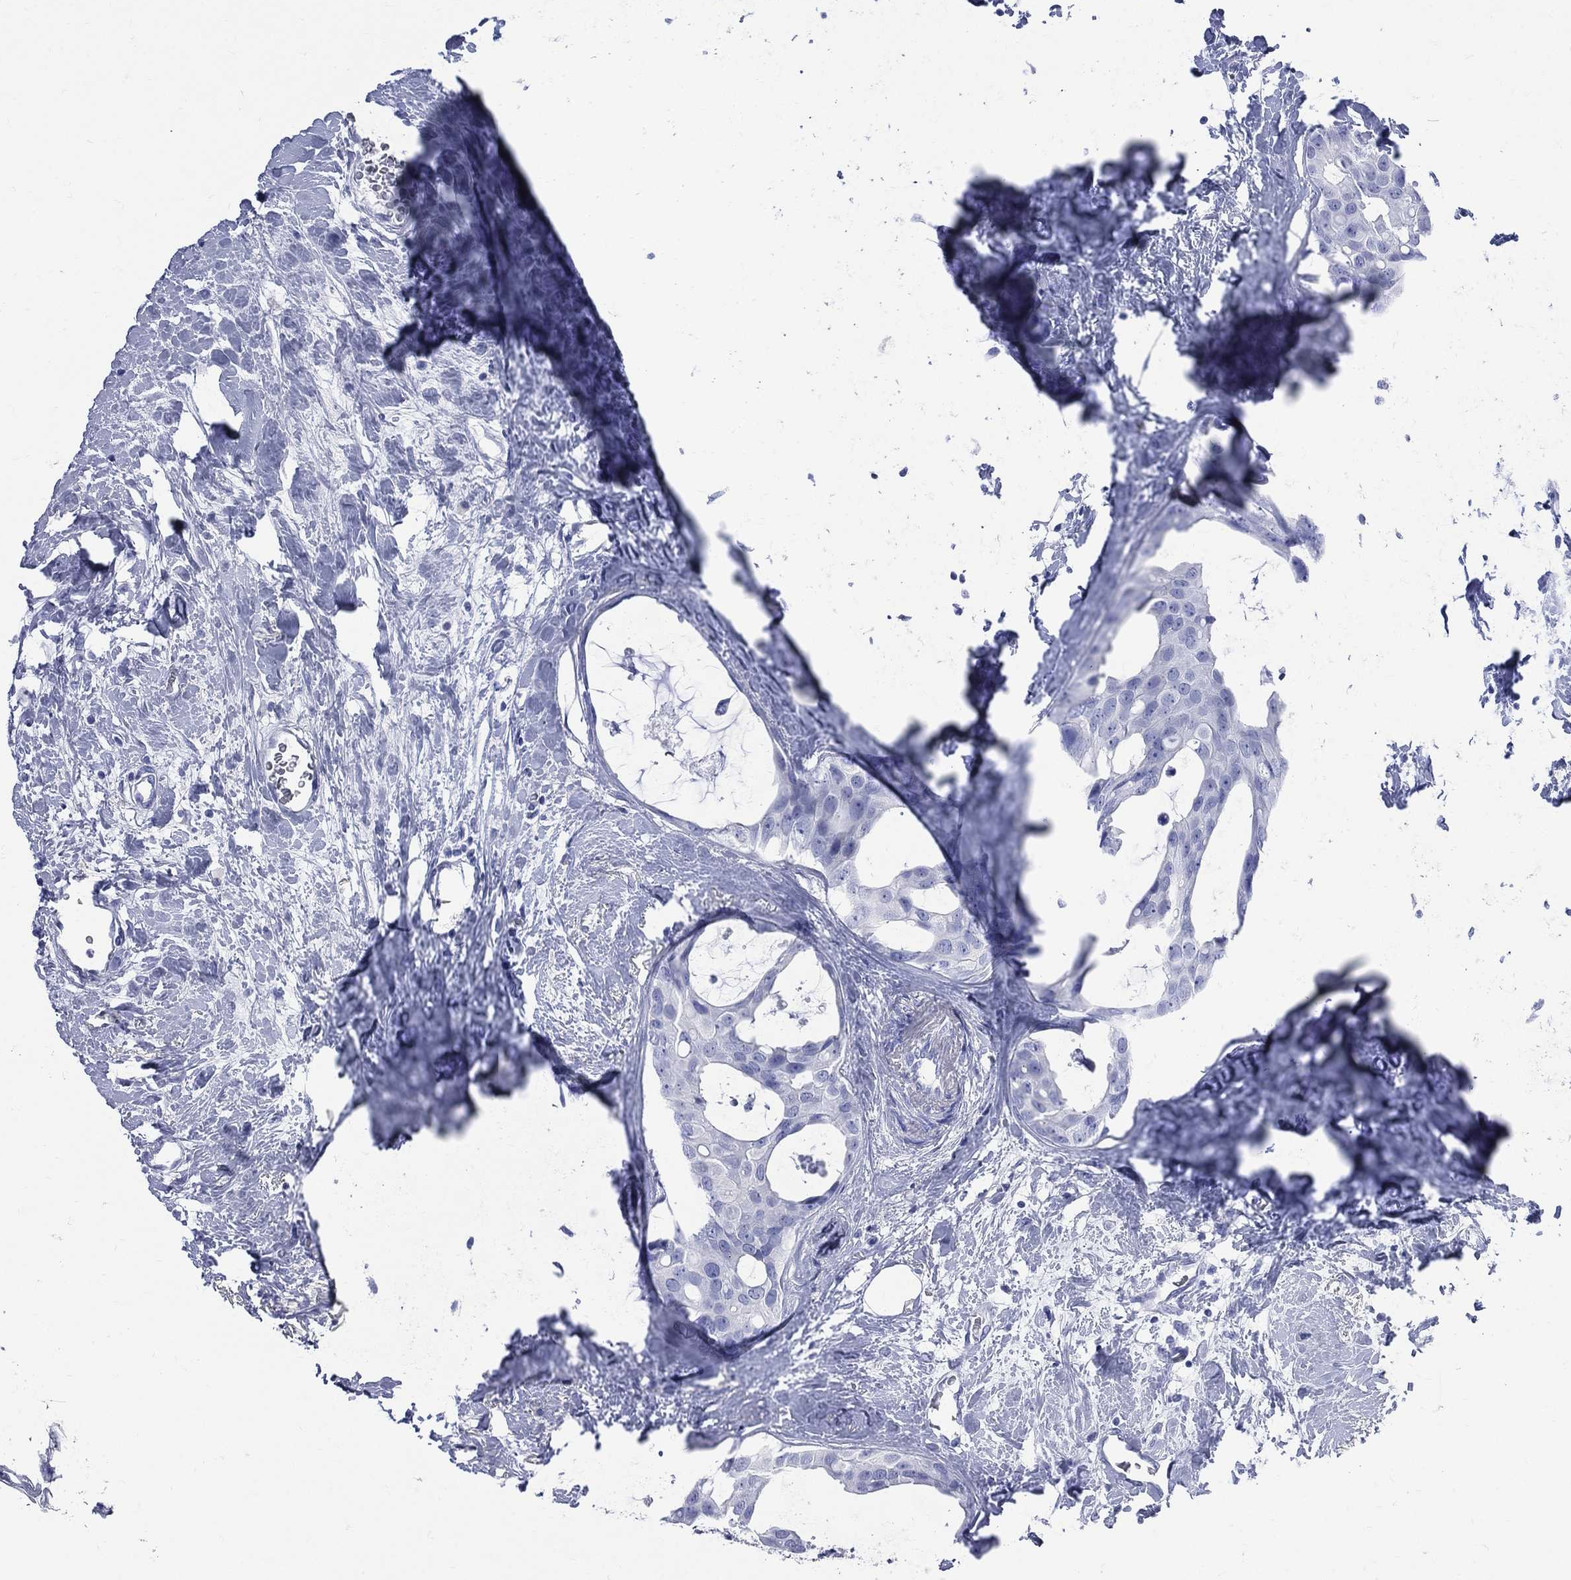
{"staining": {"intensity": "negative", "quantity": "none", "location": "none"}, "tissue": "breast cancer", "cell_type": "Tumor cells", "image_type": "cancer", "snomed": [{"axis": "morphology", "description": "Duct carcinoma"}, {"axis": "topography", "description": "Breast"}], "caption": "Immunohistochemistry (IHC) of human breast invasive ductal carcinoma reveals no expression in tumor cells.", "gene": "SYP", "patient": {"sex": "female", "age": 45}}